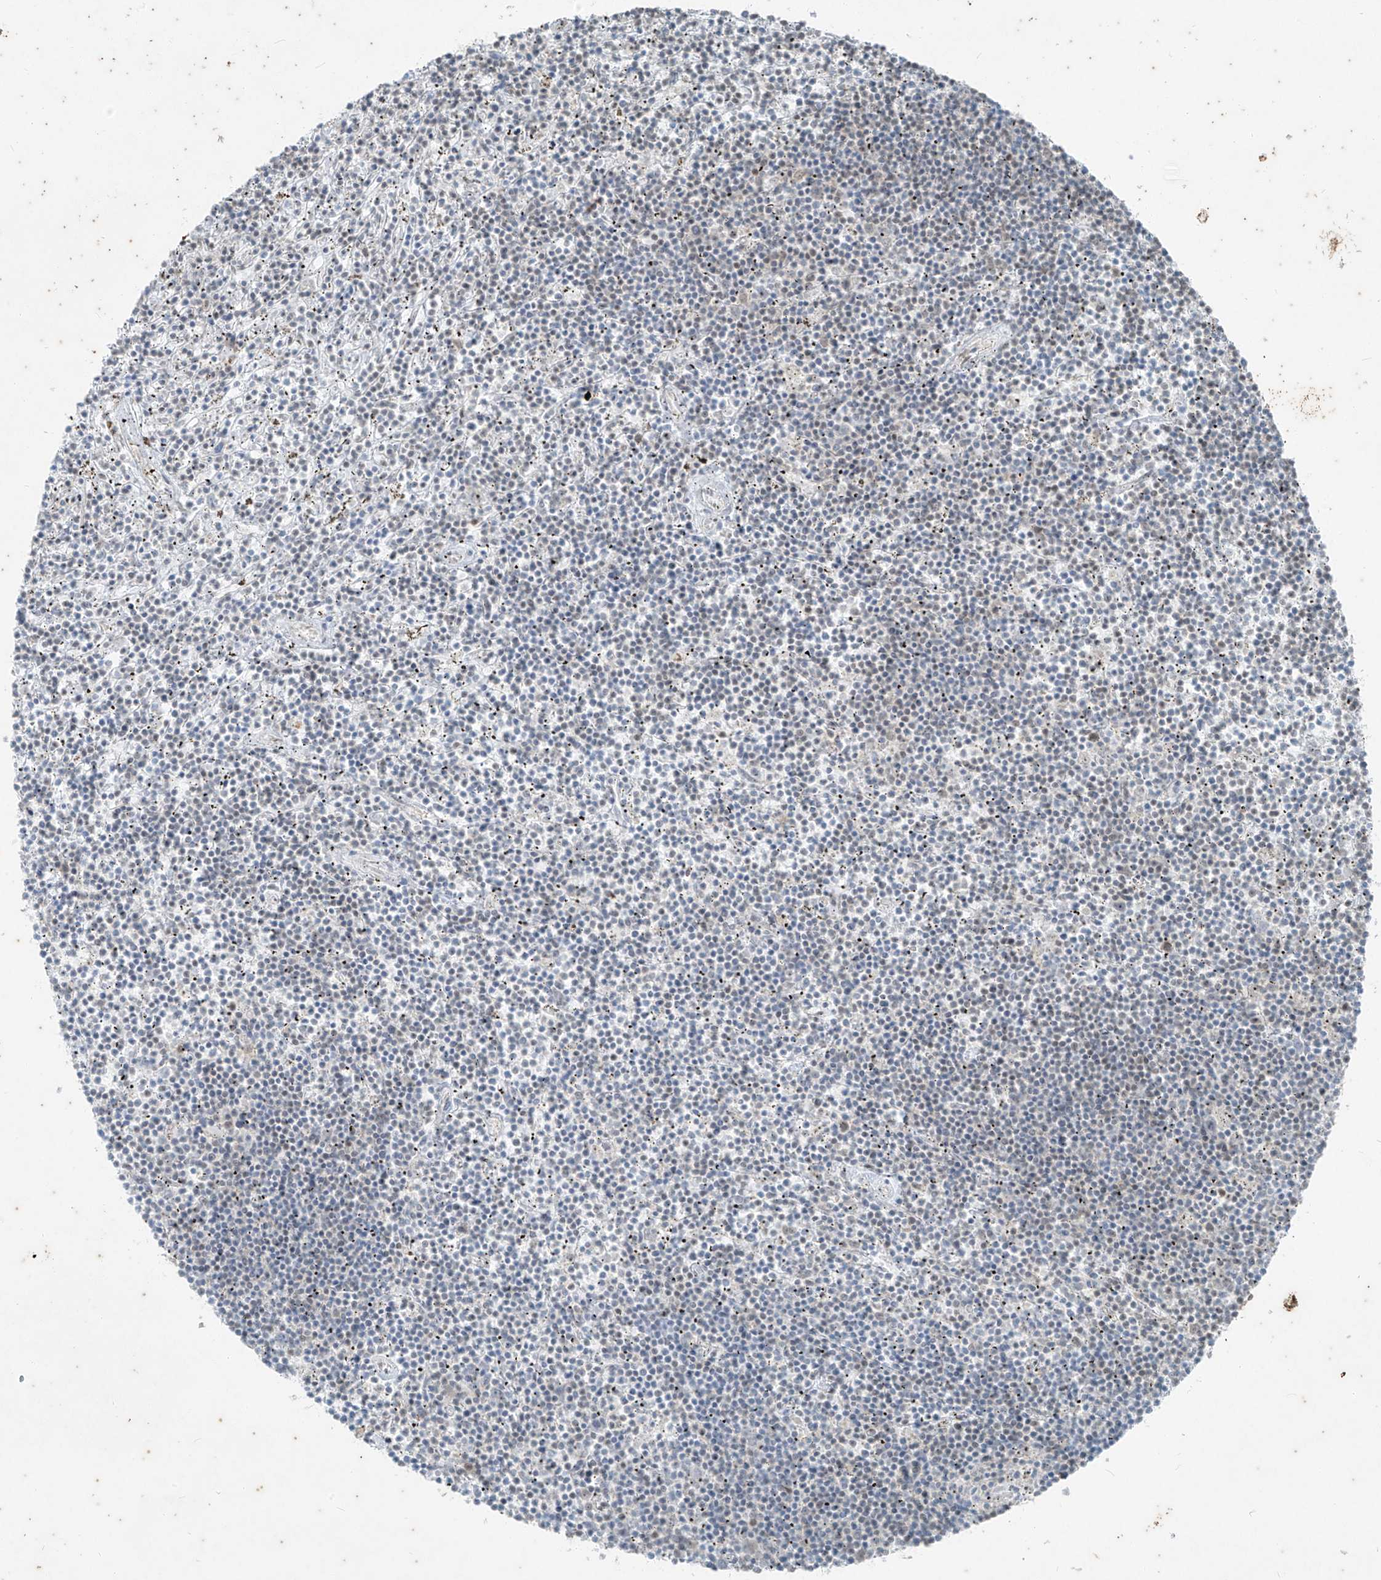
{"staining": {"intensity": "negative", "quantity": "none", "location": "none"}, "tissue": "lymphoma", "cell_type": "Tumor cells", "image_type": "cancer", "snomed": [{"axis": "morphology", "description": "Malignant lymphoma, non-Hodgkin's type, Low grade"}, {"axis": "topography", "description": "Spleen"}], "caption": "Immunohistochemistry (IHC) of lymphoma displays no positivity in tumor cells. Nuclei are stained in blue.", "gene": "ZNF354B", "patient": {"sex": "male", "age": 76}}